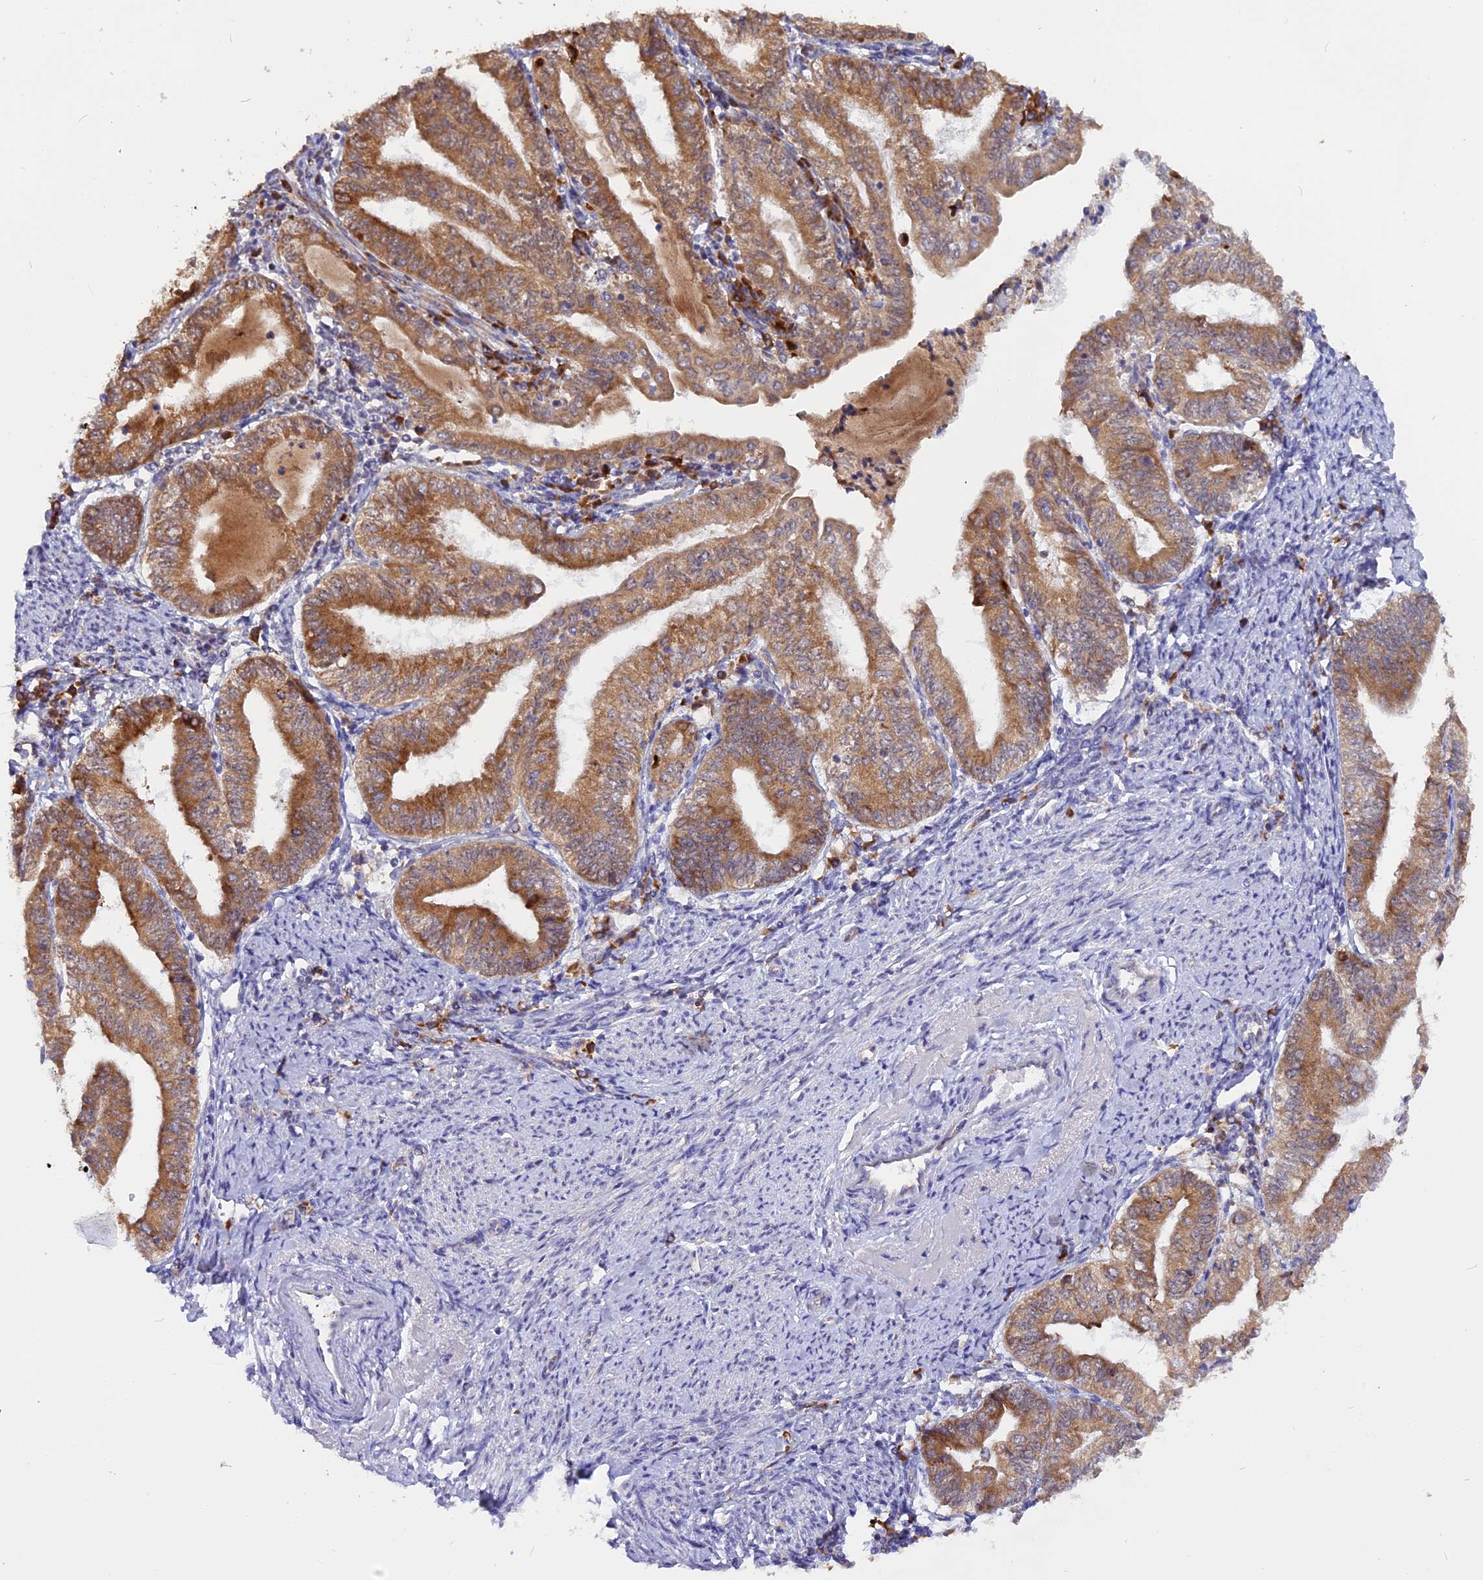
{"staining": {"intensity": "moderate", "quantity": ">75%", "location": "cytoplasmic/membranous"}, "tissue": "endometrial cancer", "cell_type": "Tumor cells", "image_type": "cancer", "snomed": [{"axis": "morphology", "description": "Adenocarcinoma, NOS"}, {"axis": "topography", "description": "Endometrium"}], "caption": "A medium amount of moderate cytoplasmic/membranous expression is identified in approximately >75% of tumor cells in adenocarcinoma (endometrial) tissue.", "gene": "GNPTAB", "patient": {"sex": "female", "age": 66}}